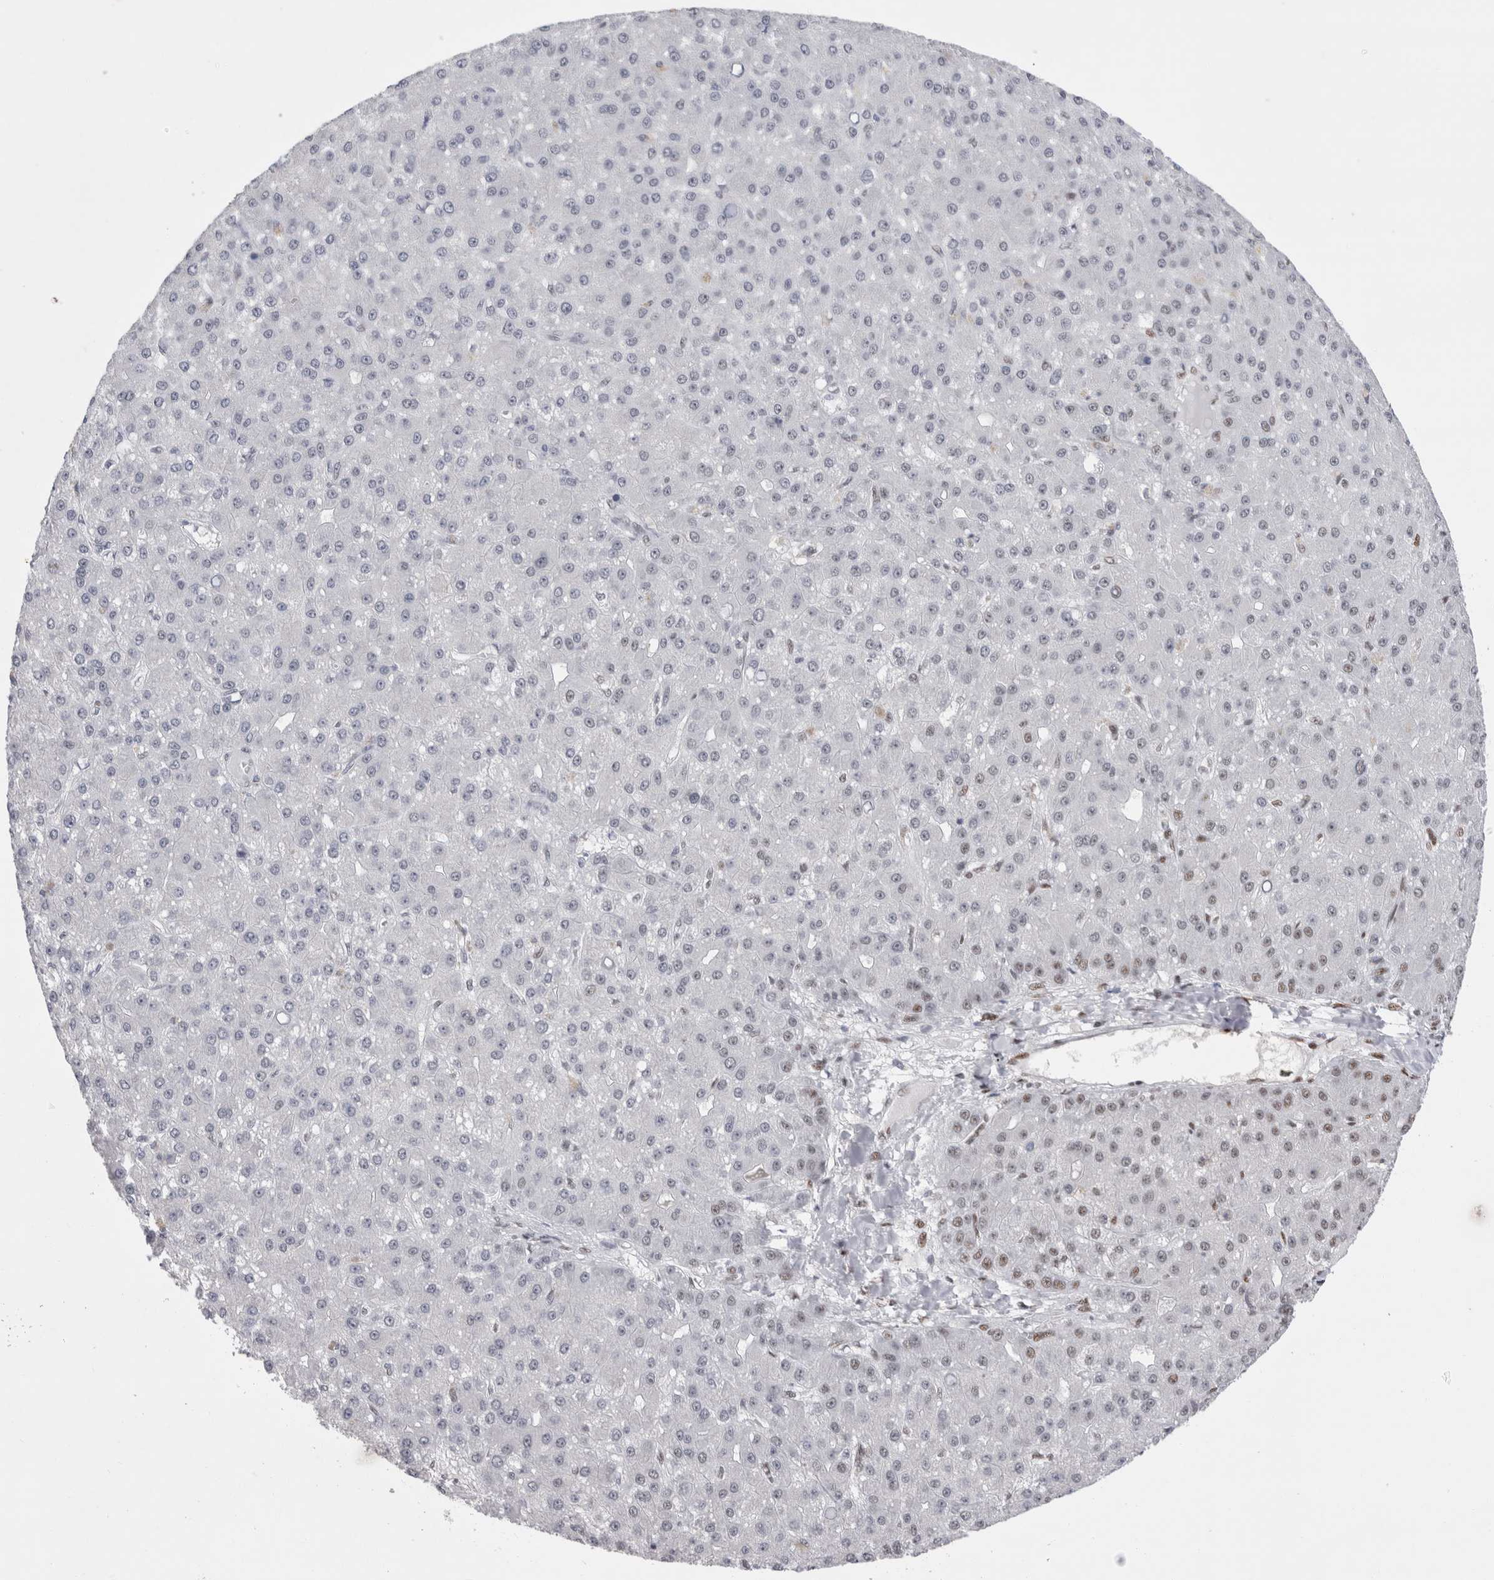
{"staining": {"intensity": "moderate", "quantity": "<25%", "location": "nuclear"}, "tissue": "liver cancer", "cell_type": "Tumor cells", "image_type": "cancer", "snomed": [{"axis": "morphology", "description": "Carcinoma, Hepatocellular, NOS"}, {"axis": "topography", "description": "Liver"}], "caption": "High-power microscopy captured an immunohistochemistry (IHC) image of liver hepatocellular carcinoma, revealing moderate nuclear expression in approximately <25% of tumor cells.", "gene": "RBM6", "patient": {"sex": "male", "age": 67}}